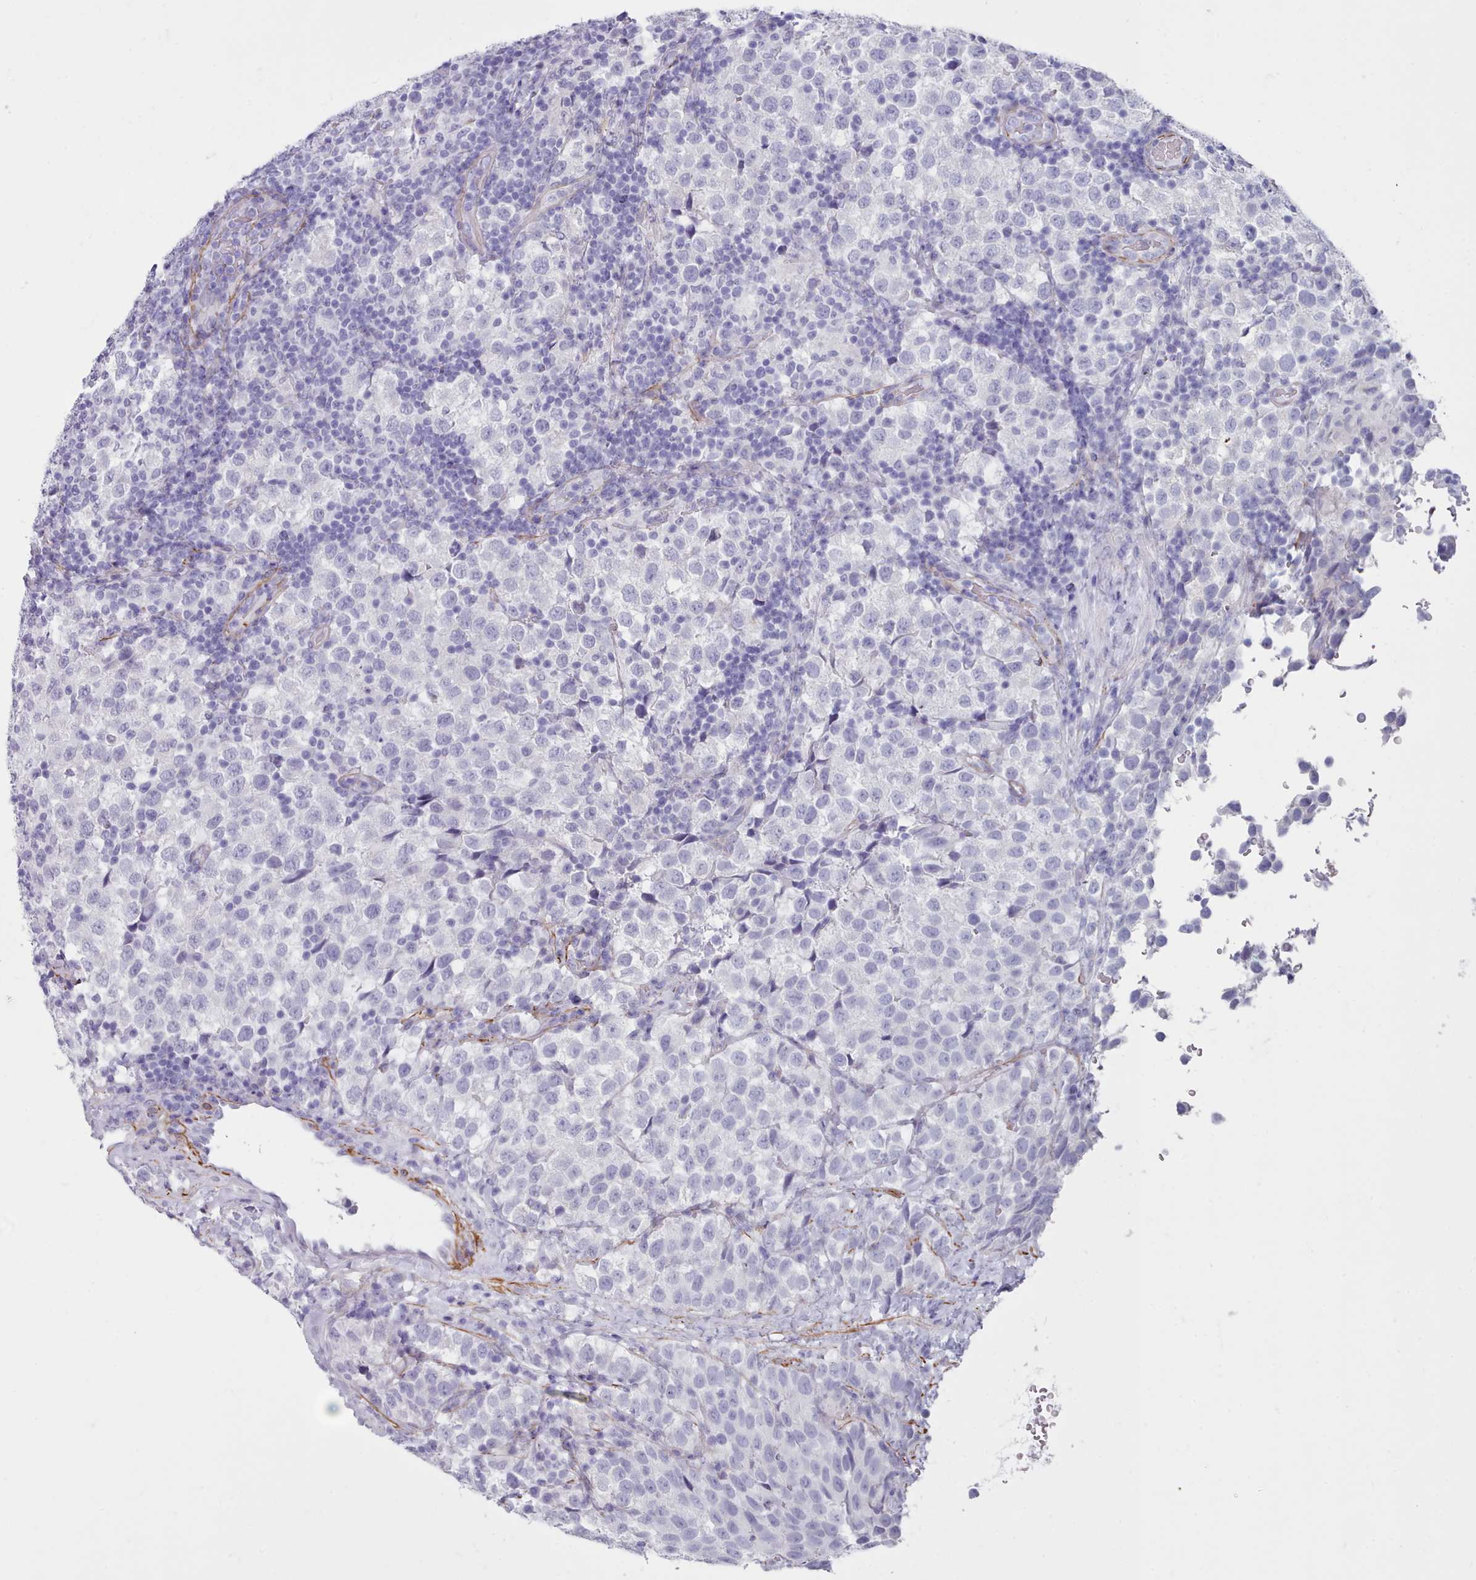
{"staining": {"intensity": "negative", "quantity": "none", "location": "none"}, "tissue": "testis cancer", "cell_type": "Tumor cells", "image_type": "cancer", "snomed": [{"axis": "morphology", "description": "Seminoma, NOS"}, {"axis": "topography", "description": "Testis"}], "caption": "Testis seminoma was stained to show a protein in brown. There is no significant expression in tumor cells.", "gene": "FPGS", "patient": {"sex": "male", "age": 34}}